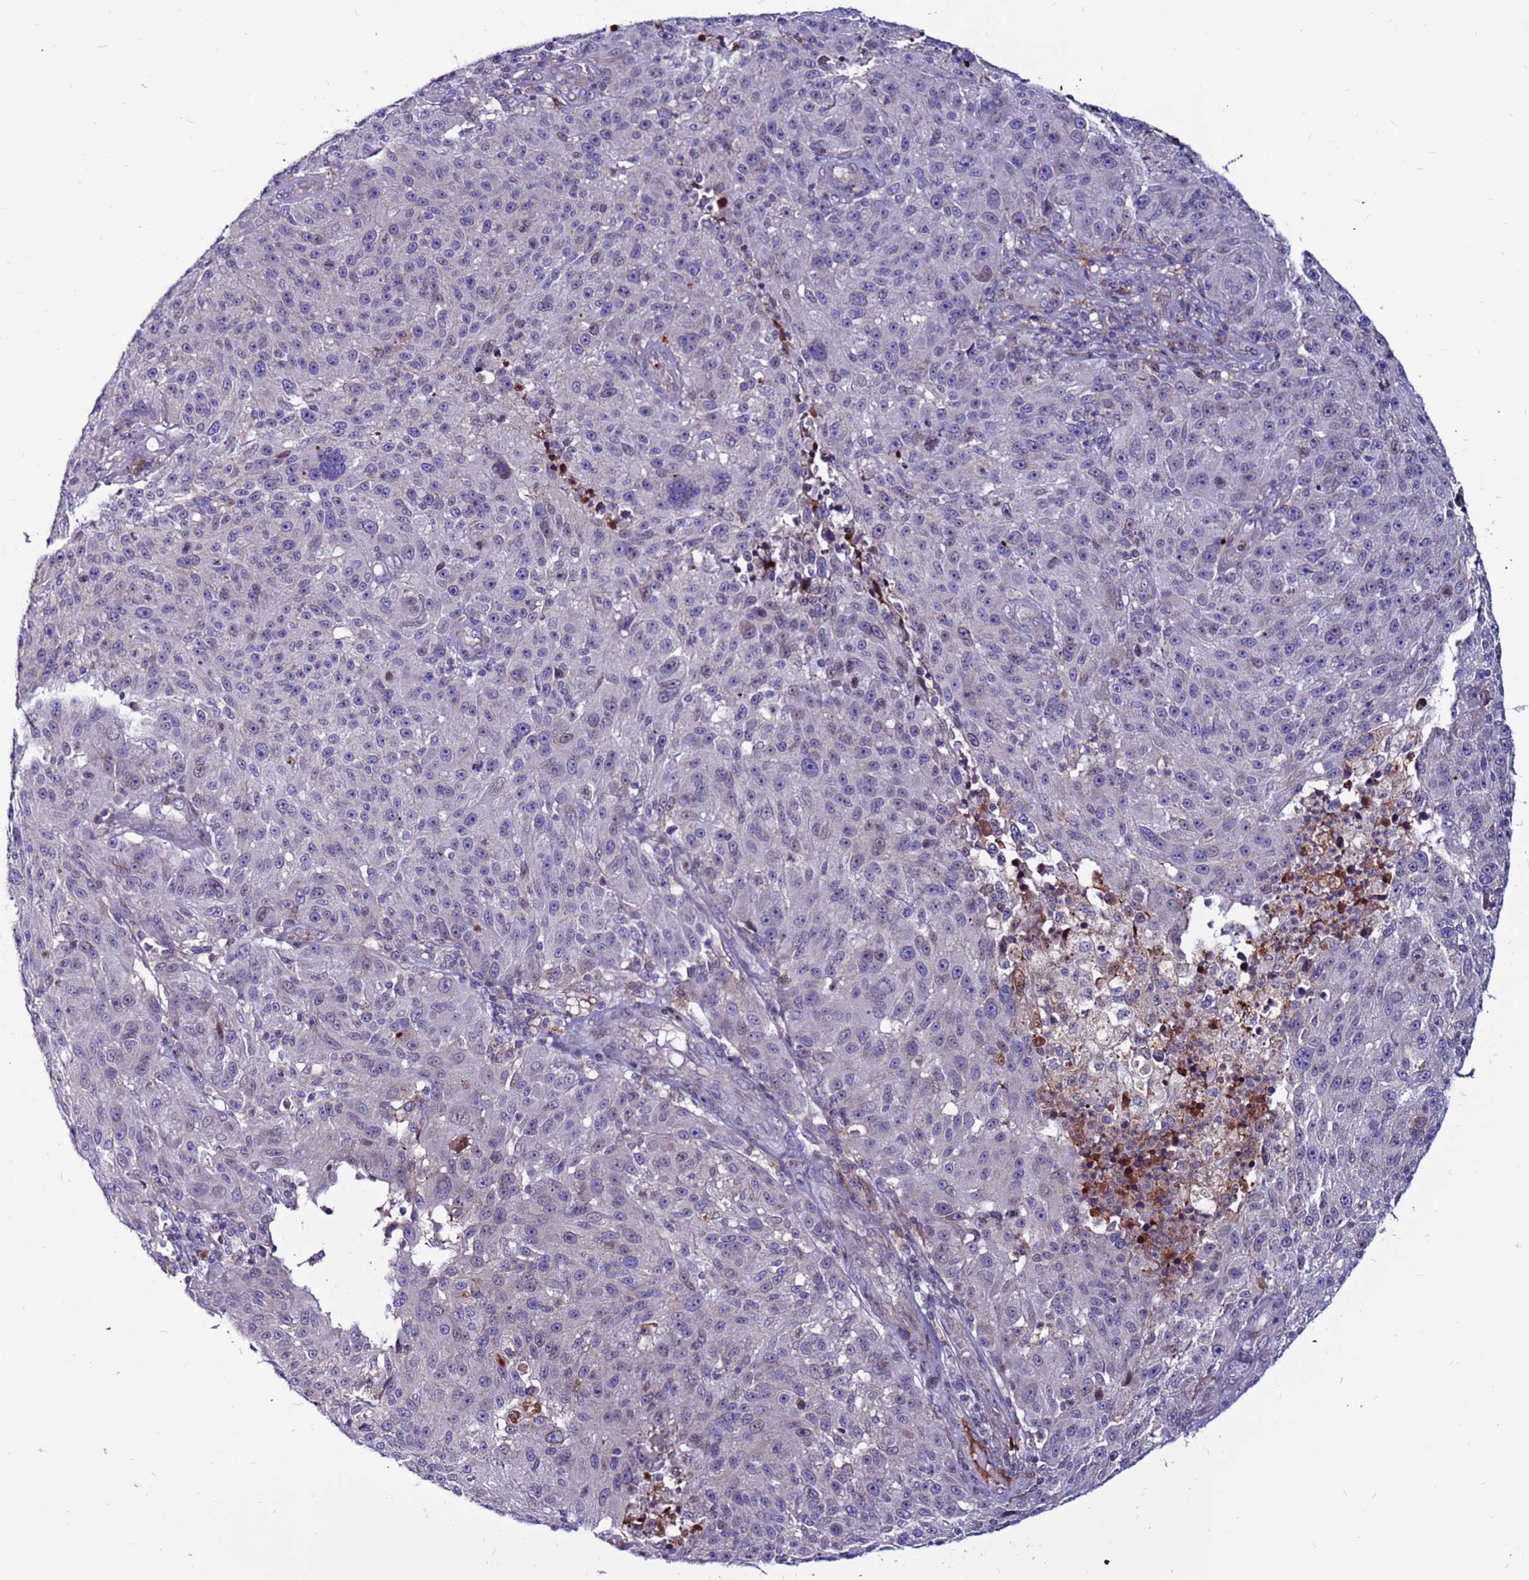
{"staining": {"intensity": "negative", "quantity": "none", "location": "none"}, "tissue": "melanoma", "cell_type": "Tumor cells", "image_type": "cancer", "snomed": [{"axis": "morphology", "description": "Malignant melanoma, NOS"}, {"axis": "topography", "description": "Skin"}], "caption": "Immunohistochemical staining of malignant melanoma reveals no significant positivity in tumor cells.", "gene": "CCDC71", "patient": {"sex": "male", "age": 53}}